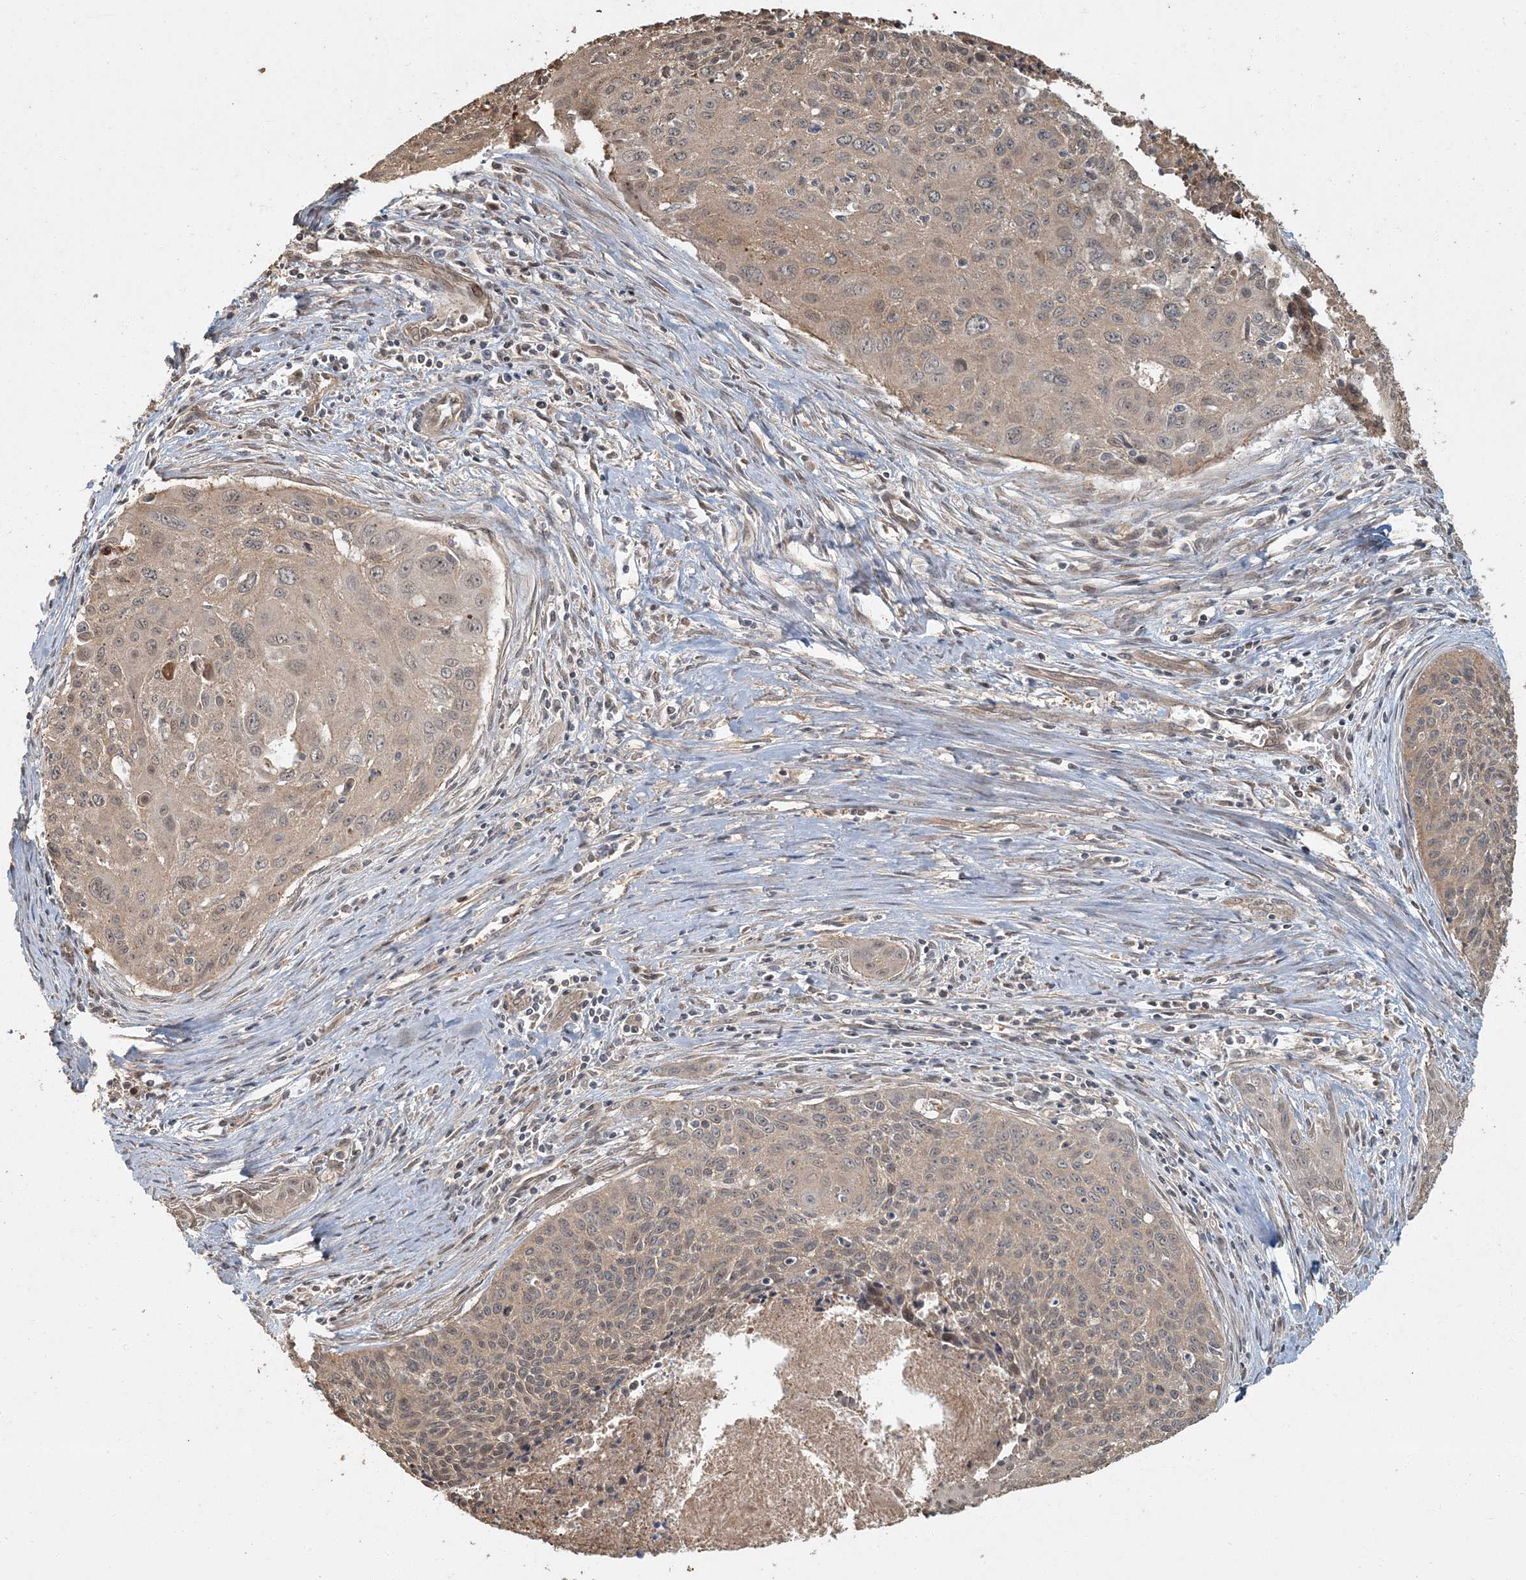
{"staining": {"intensity": "weak", "quantity": ">75%", "location": "cytoplasmic/membranous"}, "tissue": "cervical cancer", "cell_type": "Tumor cells", "image_type": "cancer", "snomed": [{"axis": "morphology", "description": "Squamous cell carcinoma, NOS"}, {"axis": "topography", "description": "Cervix"}], "caption": "Cervical cancer (squamous cell carcinoma) was stained to show a protein in brown. There is low levels of weak cytoplasmic/membranous expression in approximately >75% of tumor cells.", "gene": "AK9", "patient": {"sex": "female", "age": 55}}